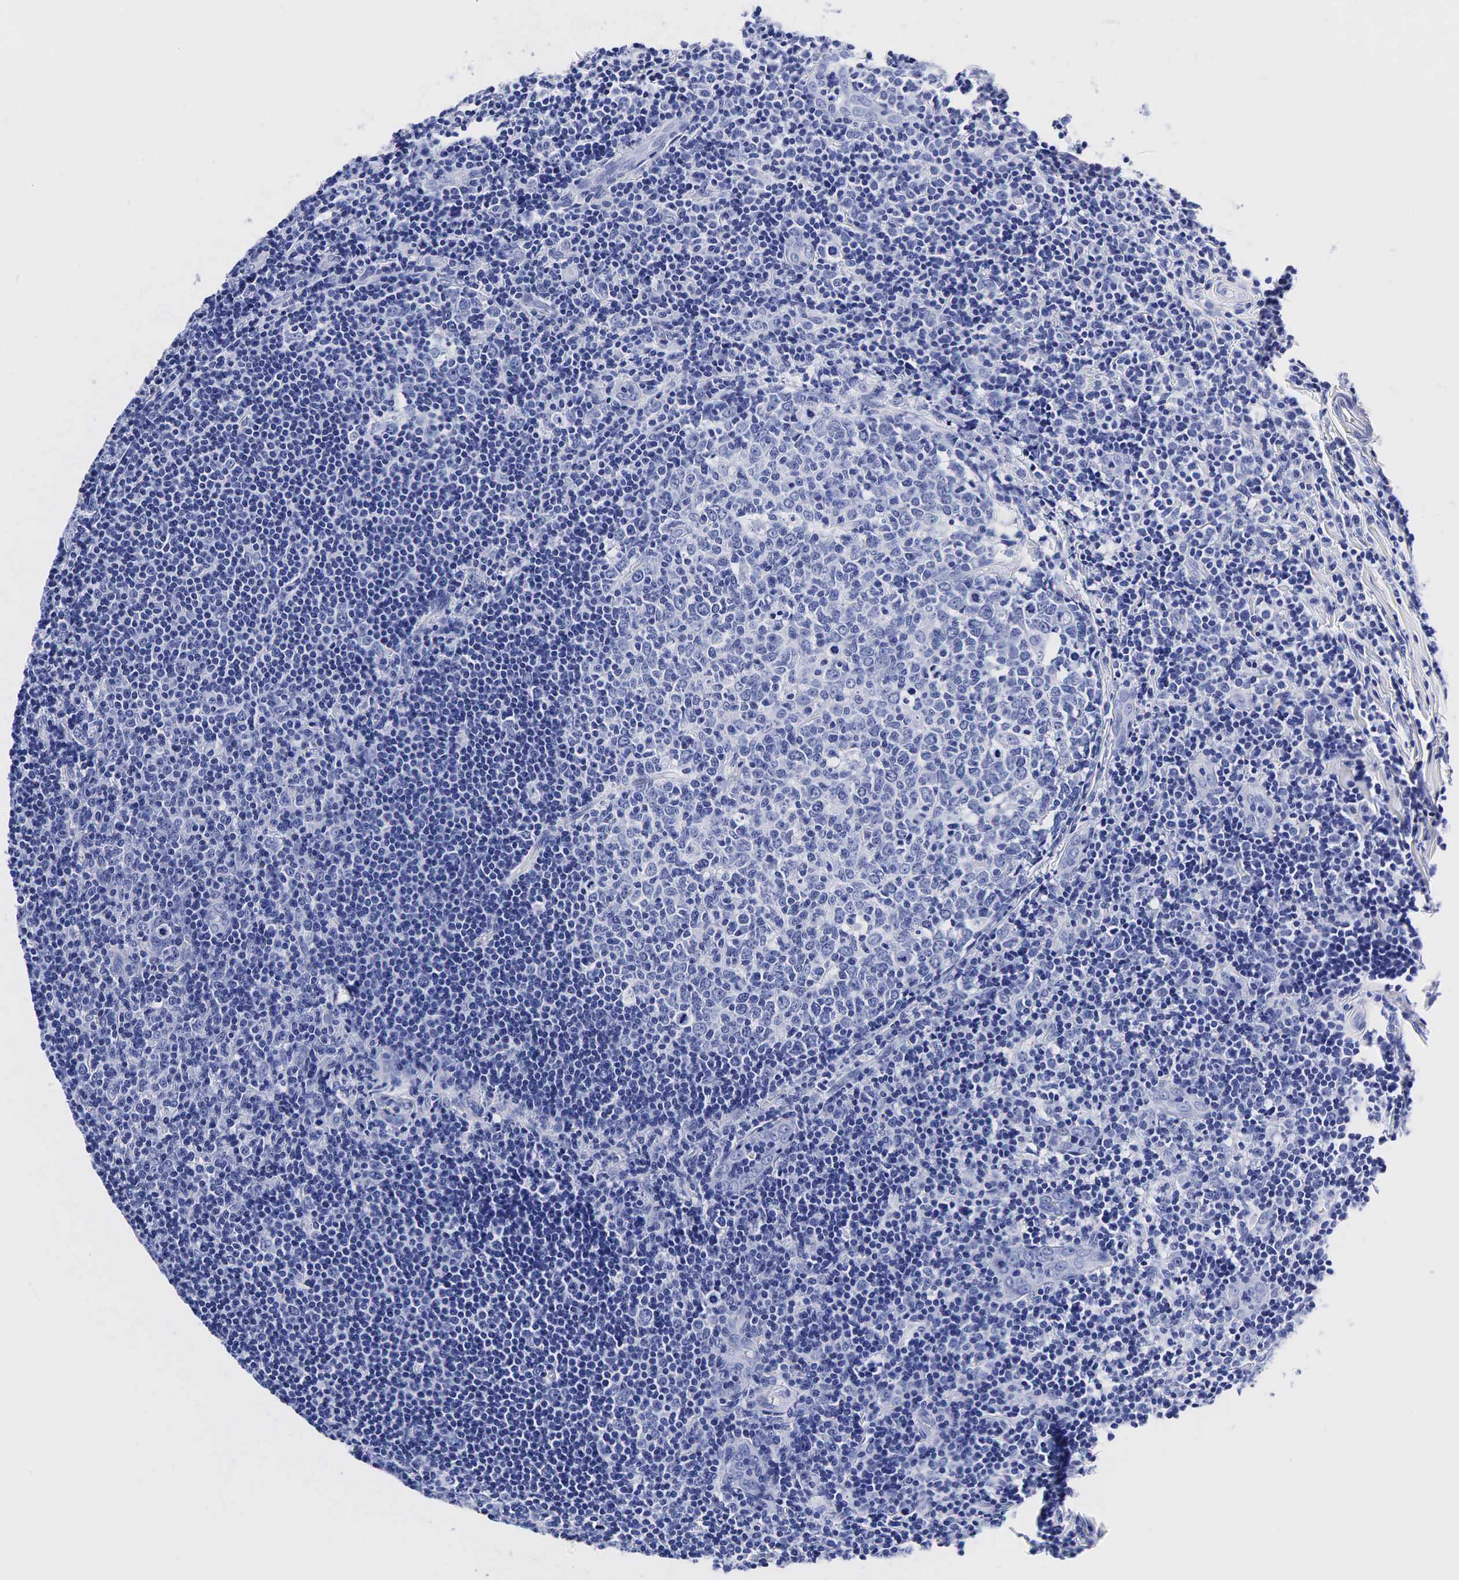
{"staining": {"intensity": "negative", "quantity": "none", "location": "none"}, "tissue": "tonsil", "cell_type": "Germinal center cells", "image_type": "normal", "snomed": [{"axis": "morphology", "description": "Normal tissue, NOS"}, {"axis": "topography", "description": "Tonsil"}], "caption": "Tonsil stained for a protein using immunohistochemistry (IHC) exhibits no staining germinal center cells.", "gene": "ACP3", "patient": {"sex": "female", "age": 41}}